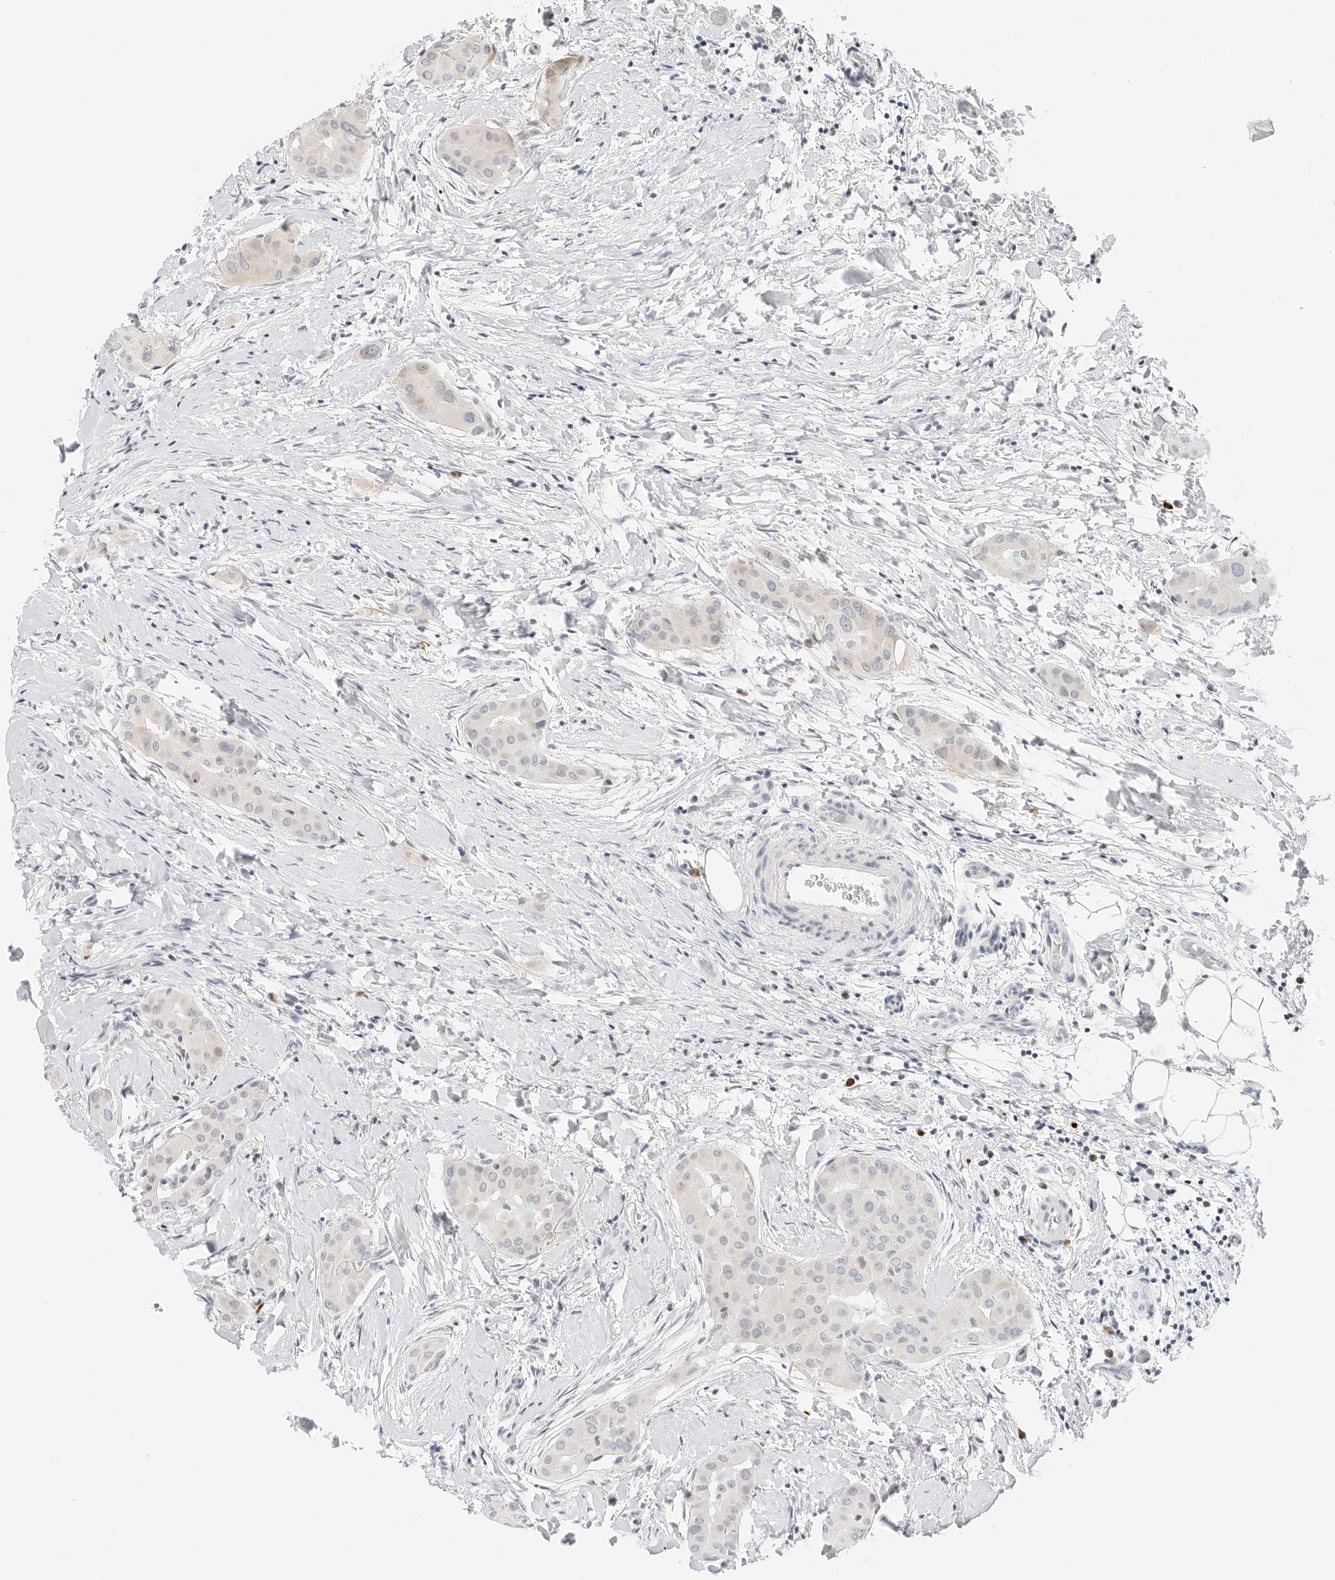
{"staining": {"intensity": "negative", "quantity": "none", "location": "none"}, "tissue": "thyroid cancer", "cell_type": "Tumor cells", "image_type": "cancer", "snomed": [{"axis": "morphology", "description": "Papillary adenocarcinoma, NOS"}, {"axis": "topography", "description": "Thyroid gland"}], "caption": "Protein analysis of papillary adenocarcinoma (thyroid) reveals no significant positivity in tumor cells. (Immunohistochemistry (ihc), brightfield microscopy, high magnification).", "gene": "PARP10", "patient": {"sex": "male", "age": 33}}